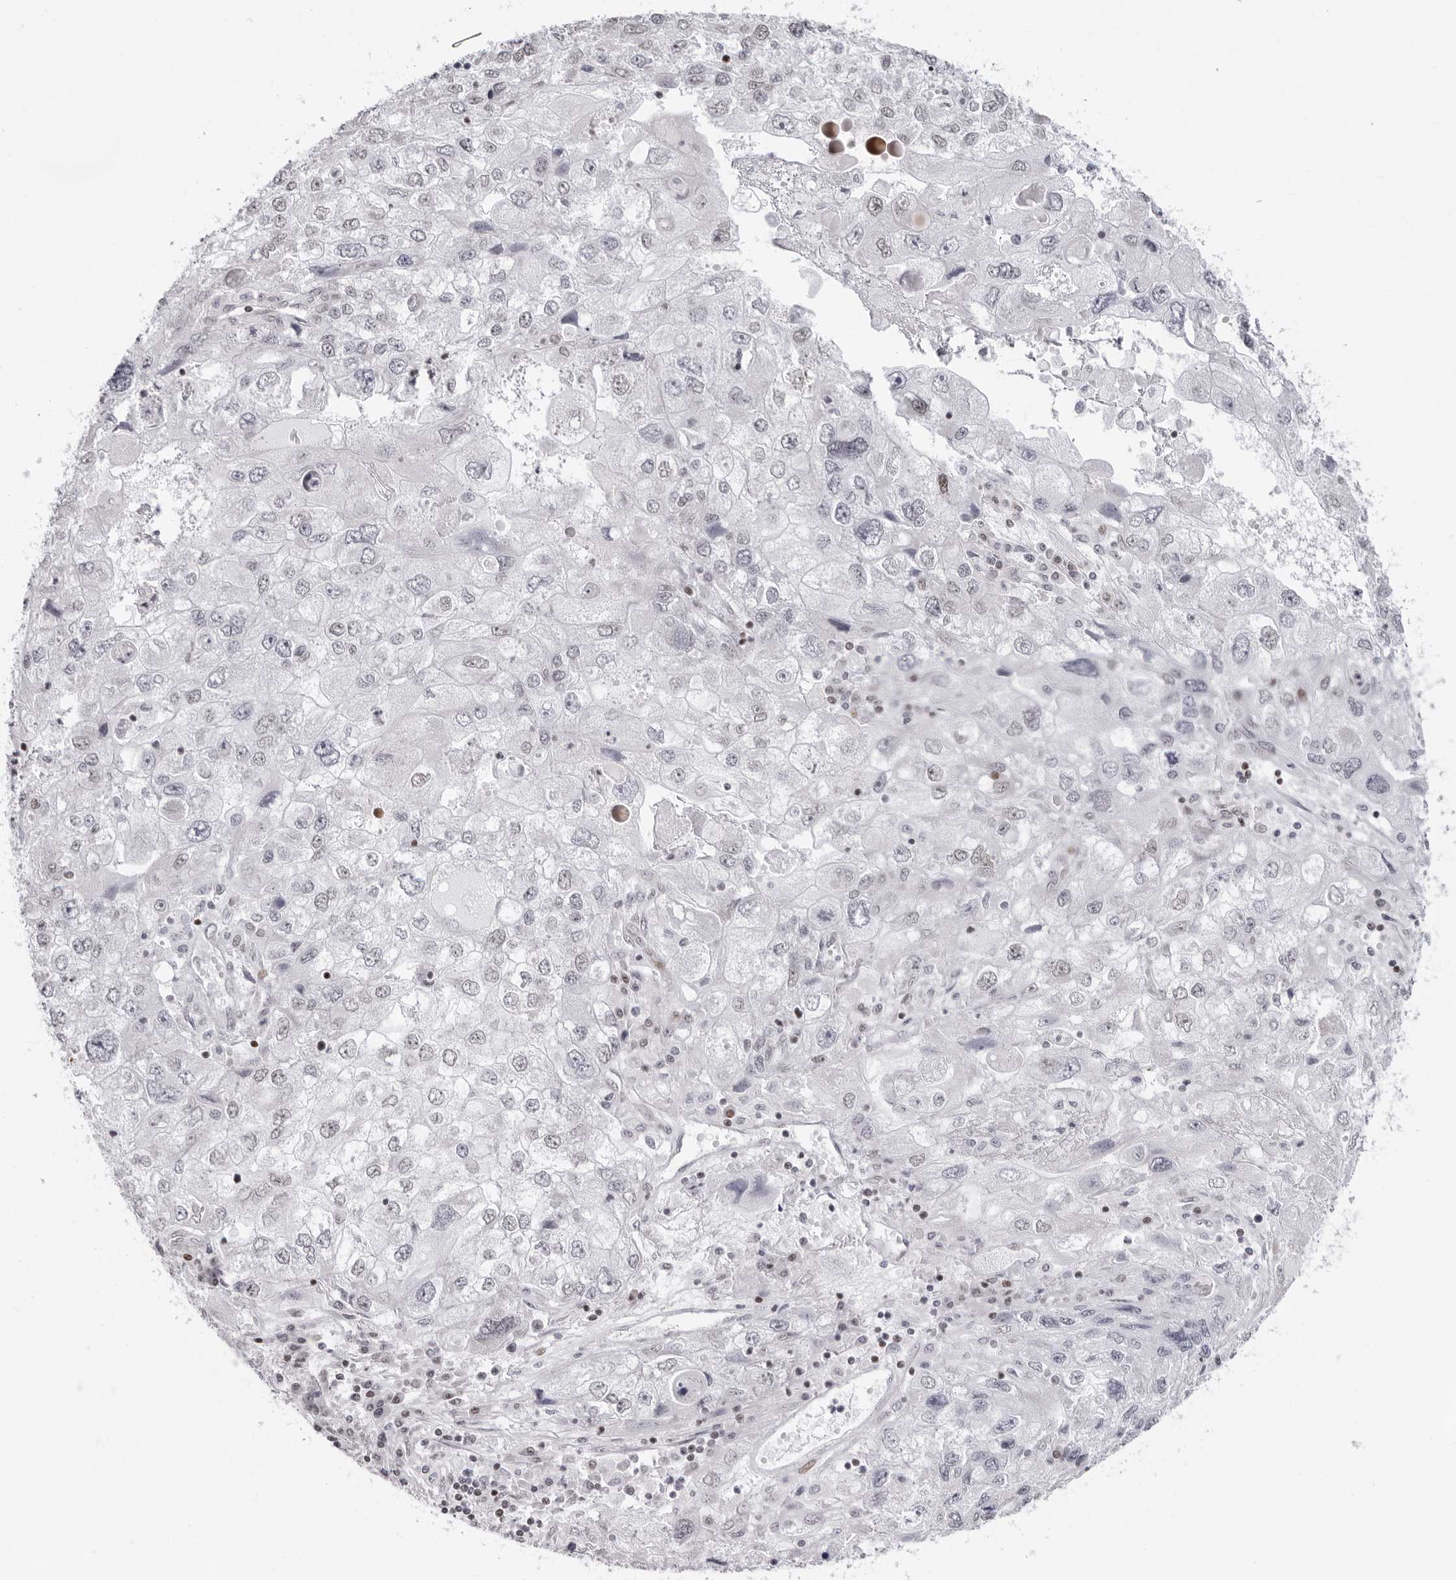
{"staining": {"intensity": "negative", "quantity": "none", "location": "none"}, "tissue": "endometrial cancer", "cell_type": "Tumor cells", "image_type": "cancer", "snomed": [{"axis": "morphology", "description": "Adenocarcinoma, NOS"}, {"axis": "topography", "description": "Endometrium"}], "caption": "Micrograph shows no protein staining in tumor cells of endometrial adenocarcinoma tissue. The staining was performed using DAB (3,3'-diaminobenzidine) to visualize the protein expression in brown, while the nuclei were stained in blue with hematoxylin (Magnification: 20x).", "gene": "NTPCR", "patient": {"sex": "female", "age": 49}}